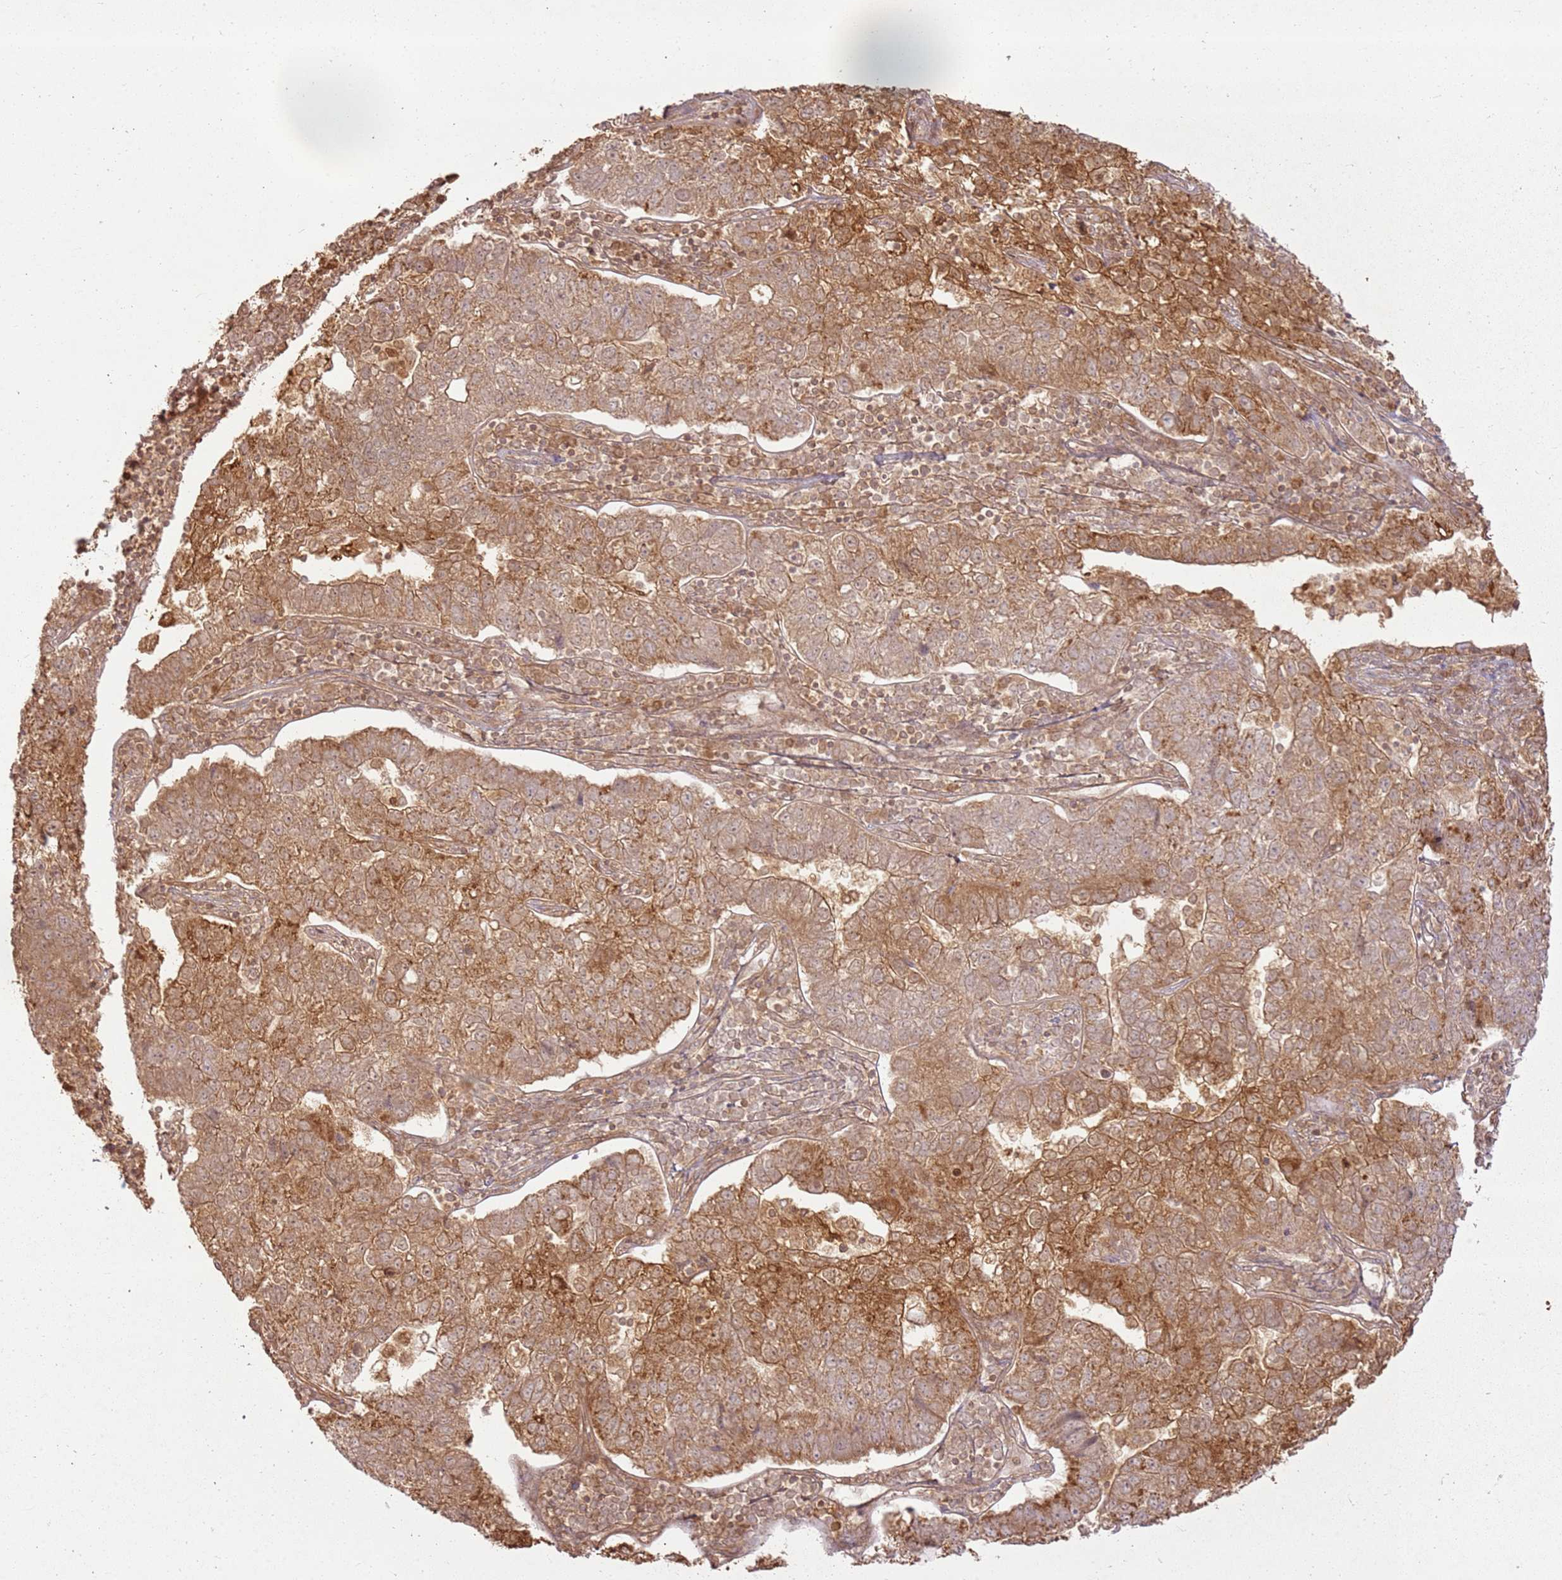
{"staining": {"intensity": "moderate", "quantity": ">75%", "location": "cytoplasmic/membranous"}, "tissue": "pancreatic cancer", "cell_type": "Tumor cells", "image_type": "cancer", "snomed": [{"axis": "morphology", "description": "Adenocarcinoma, NOS"}, {"axis": "topography", "description": "Pancreas"}], "caption": "Immunohistochemical staining of human pancreatic cancer (adenocarcinoma) reveals medium levels of moderate cytoplasmic/membranous protein expression in approximately >75% of tumor cells. The staining was performed using DAB, with brown indicating positive protein expression. Nuclei are stained blue with hematoxylin.", "gene": "ZNF776", "patient": {"sex": "female", "age": 61}}